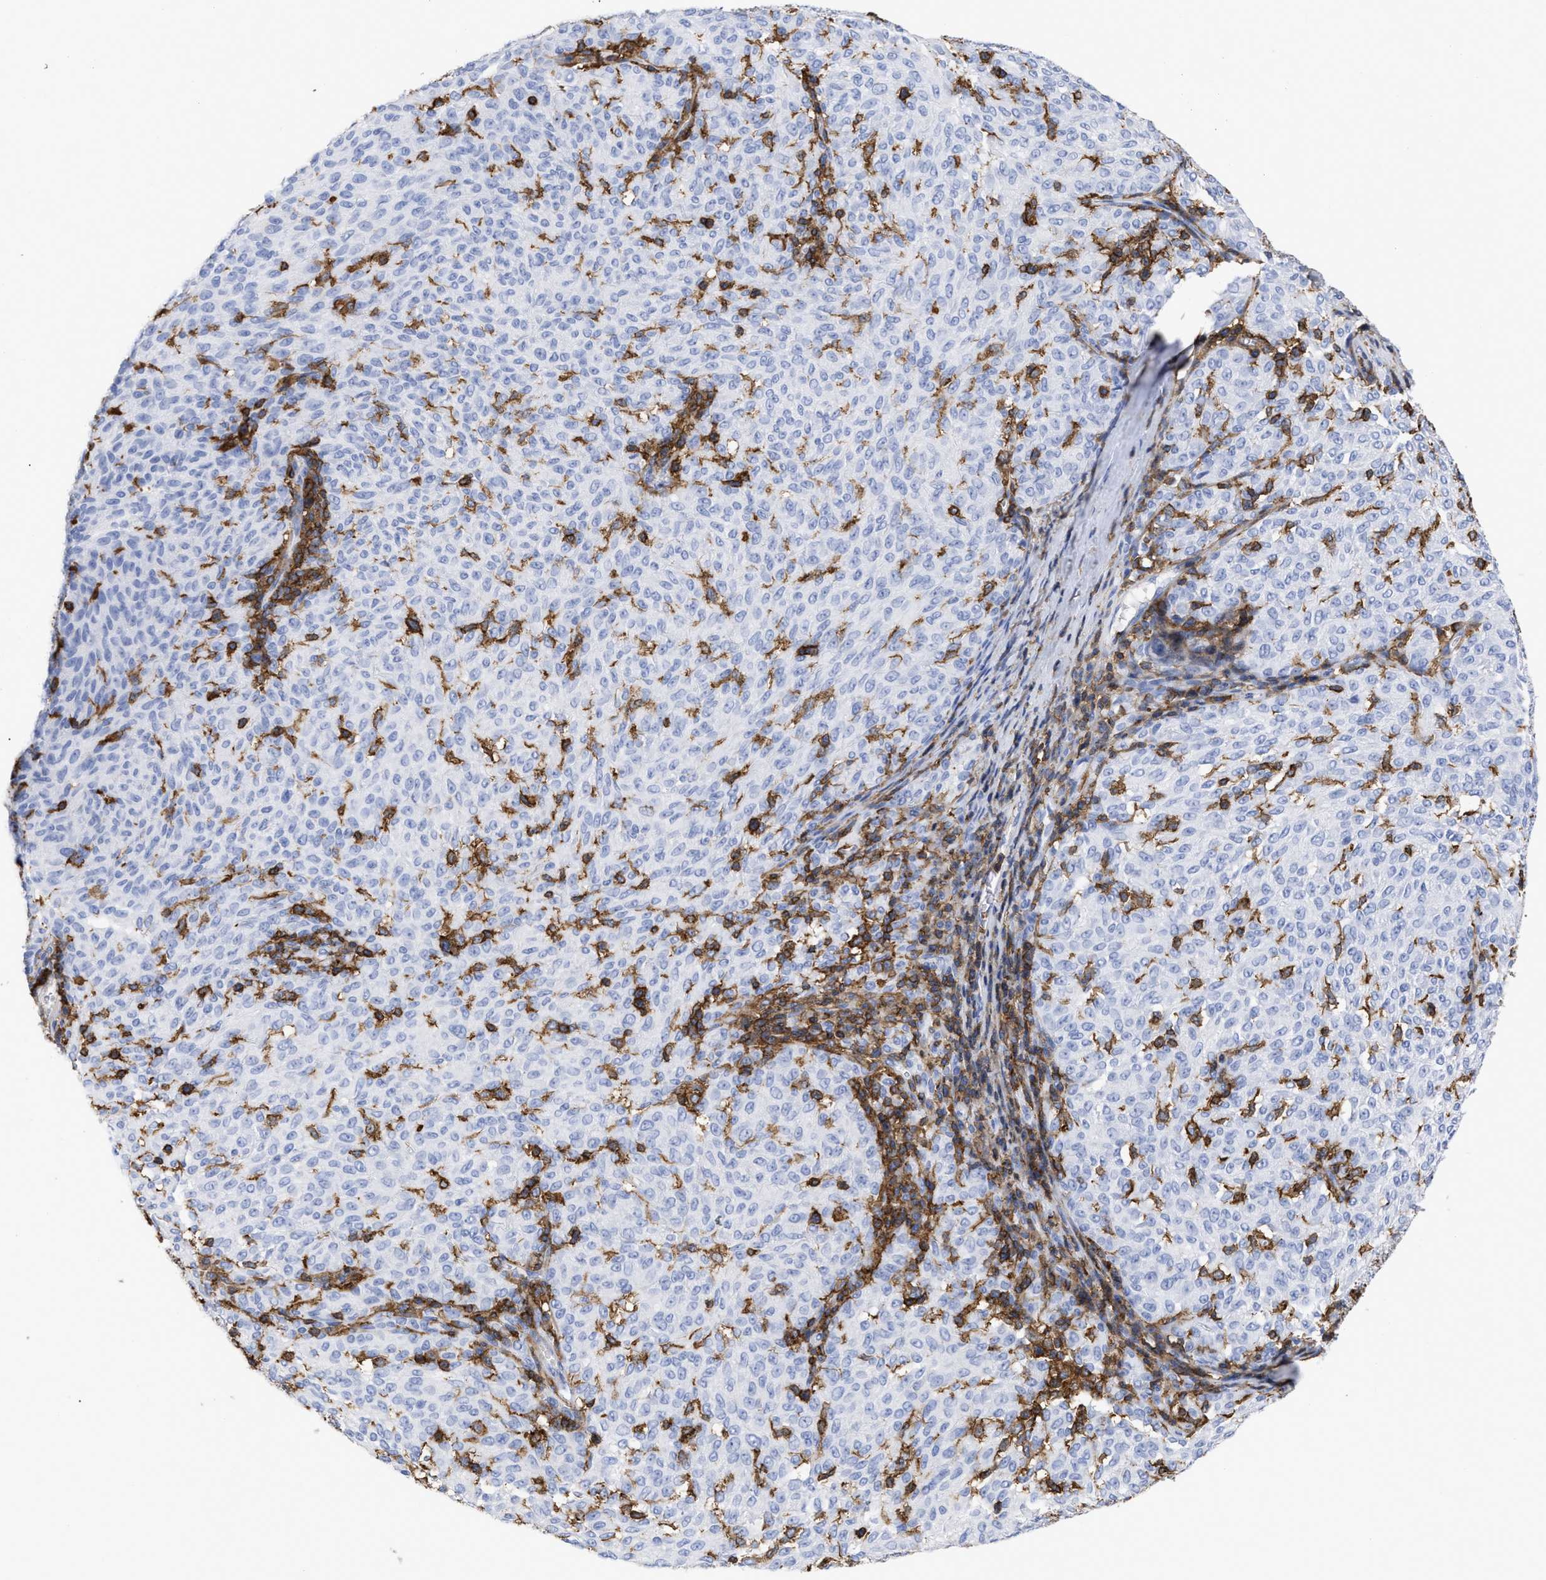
{"staining": {"intensity": "negative", "quantity": "none", "location": "none"}, "tissue": "melanoma", "cell_type": "Tumor cells", "image_type": "cancer", "snomed": [{"axis": "morphology", "description": "Malignant melanoma, NOS"}, {"axis": "topography", "description": "Skin"}], "caption": "Immunohistochemical staining of human melanoma exhibits no significant positivity in tumor cells.", "gene": "HCLS1", "patient": {"sex": "female", "age": 72}}